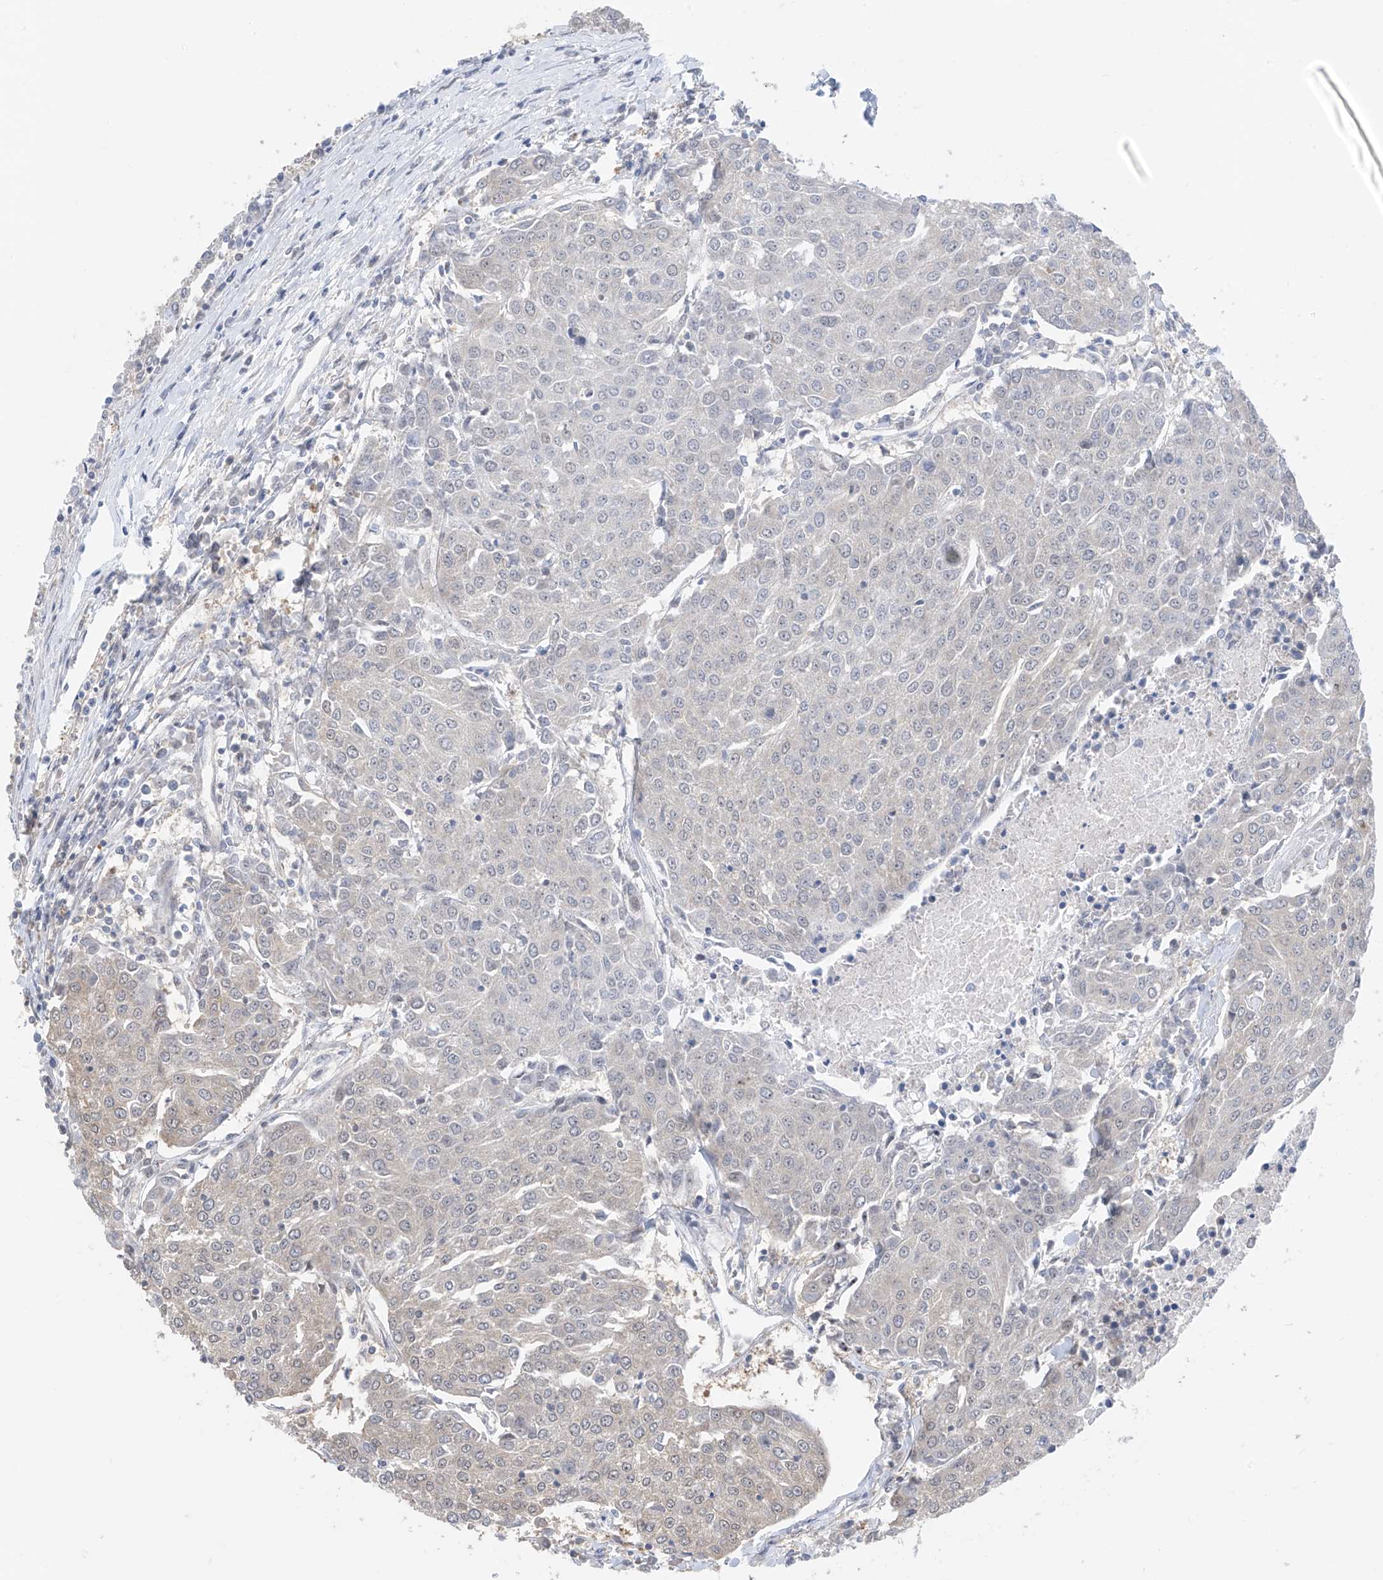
{"staining": {"intensity": "negative", "quantity": "none", "location": "none"}, "tissue": "urothelial cancer", "cell_type": "Tumor cells", "image_type": "cancer", "snomed": [{"axis": "morphology", "description": "Urothelial carcinoma, High grade"}, {"axis": "topography", "description": "Urinary bladder"}], "caption": "Immunohistochemistry histopathology image of neoplastic tissue: urothelial carcinoma (high-grade) stained with DAB demonstrates no significant protein positivity in tumor cells.", "gene": "TTC38", "patient": {"sex": "female", "age": 85}}